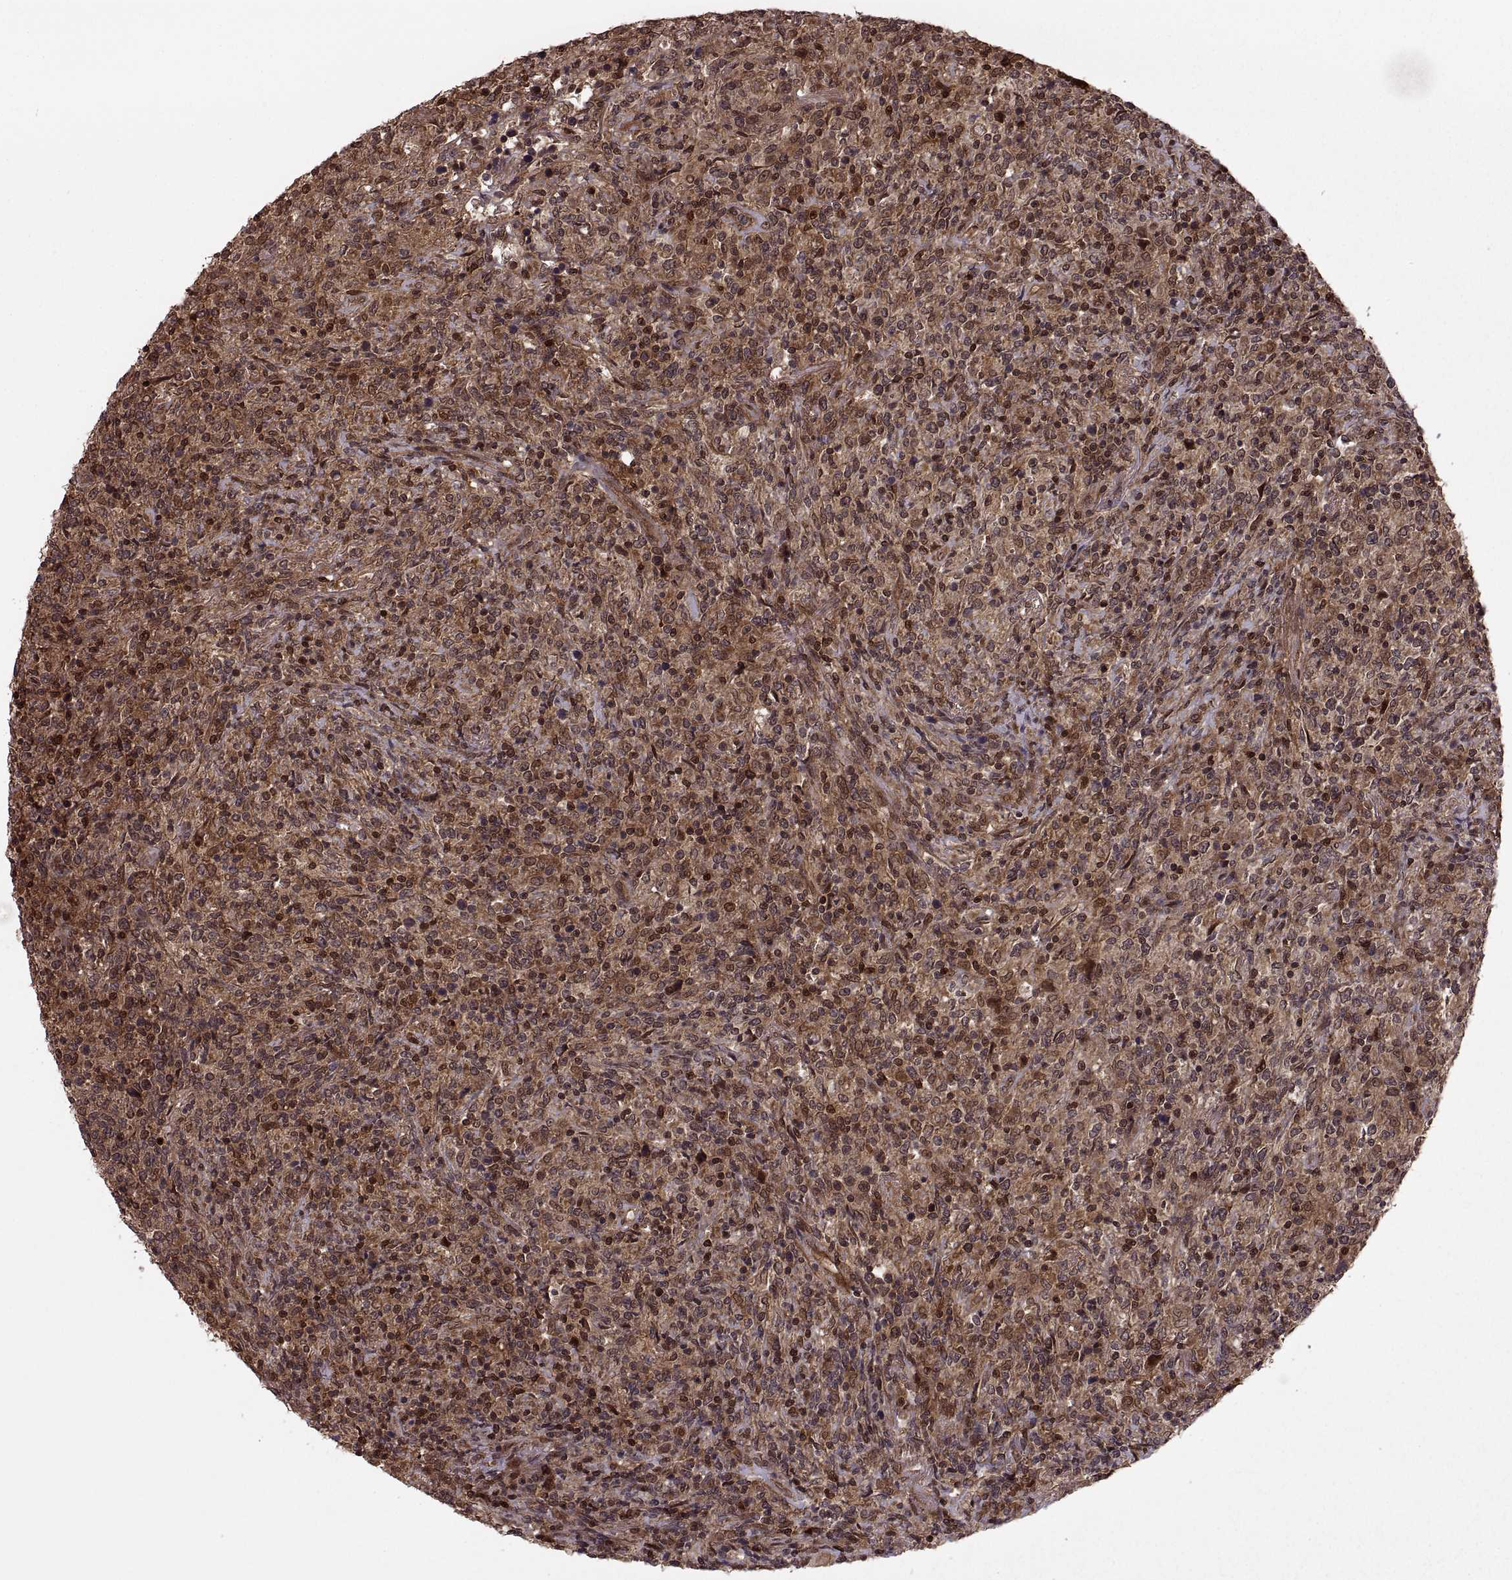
{"staining": {"intensity": "strong", "quantity": ">75%", "location": "cytoplasmic/membranous"}, "tissue": "lymphoma", "cell_type": "Tumor cells", "image_type": "cancer", "snomed": [{"axis": "morphology", "description": "Malignant lymphoma, non-Hodgkin's type, High grade"}, {"axis": "topography", "description": "Lung"}], "caption": "Malignant lymphoma, non-Hodgkin's type (high-grade) stained for a protein reveals strong cytoplasmic/membranous positivity in tumor cells.", "gene": "DEDD", "patient": {"sex": "male", "age": 79}}